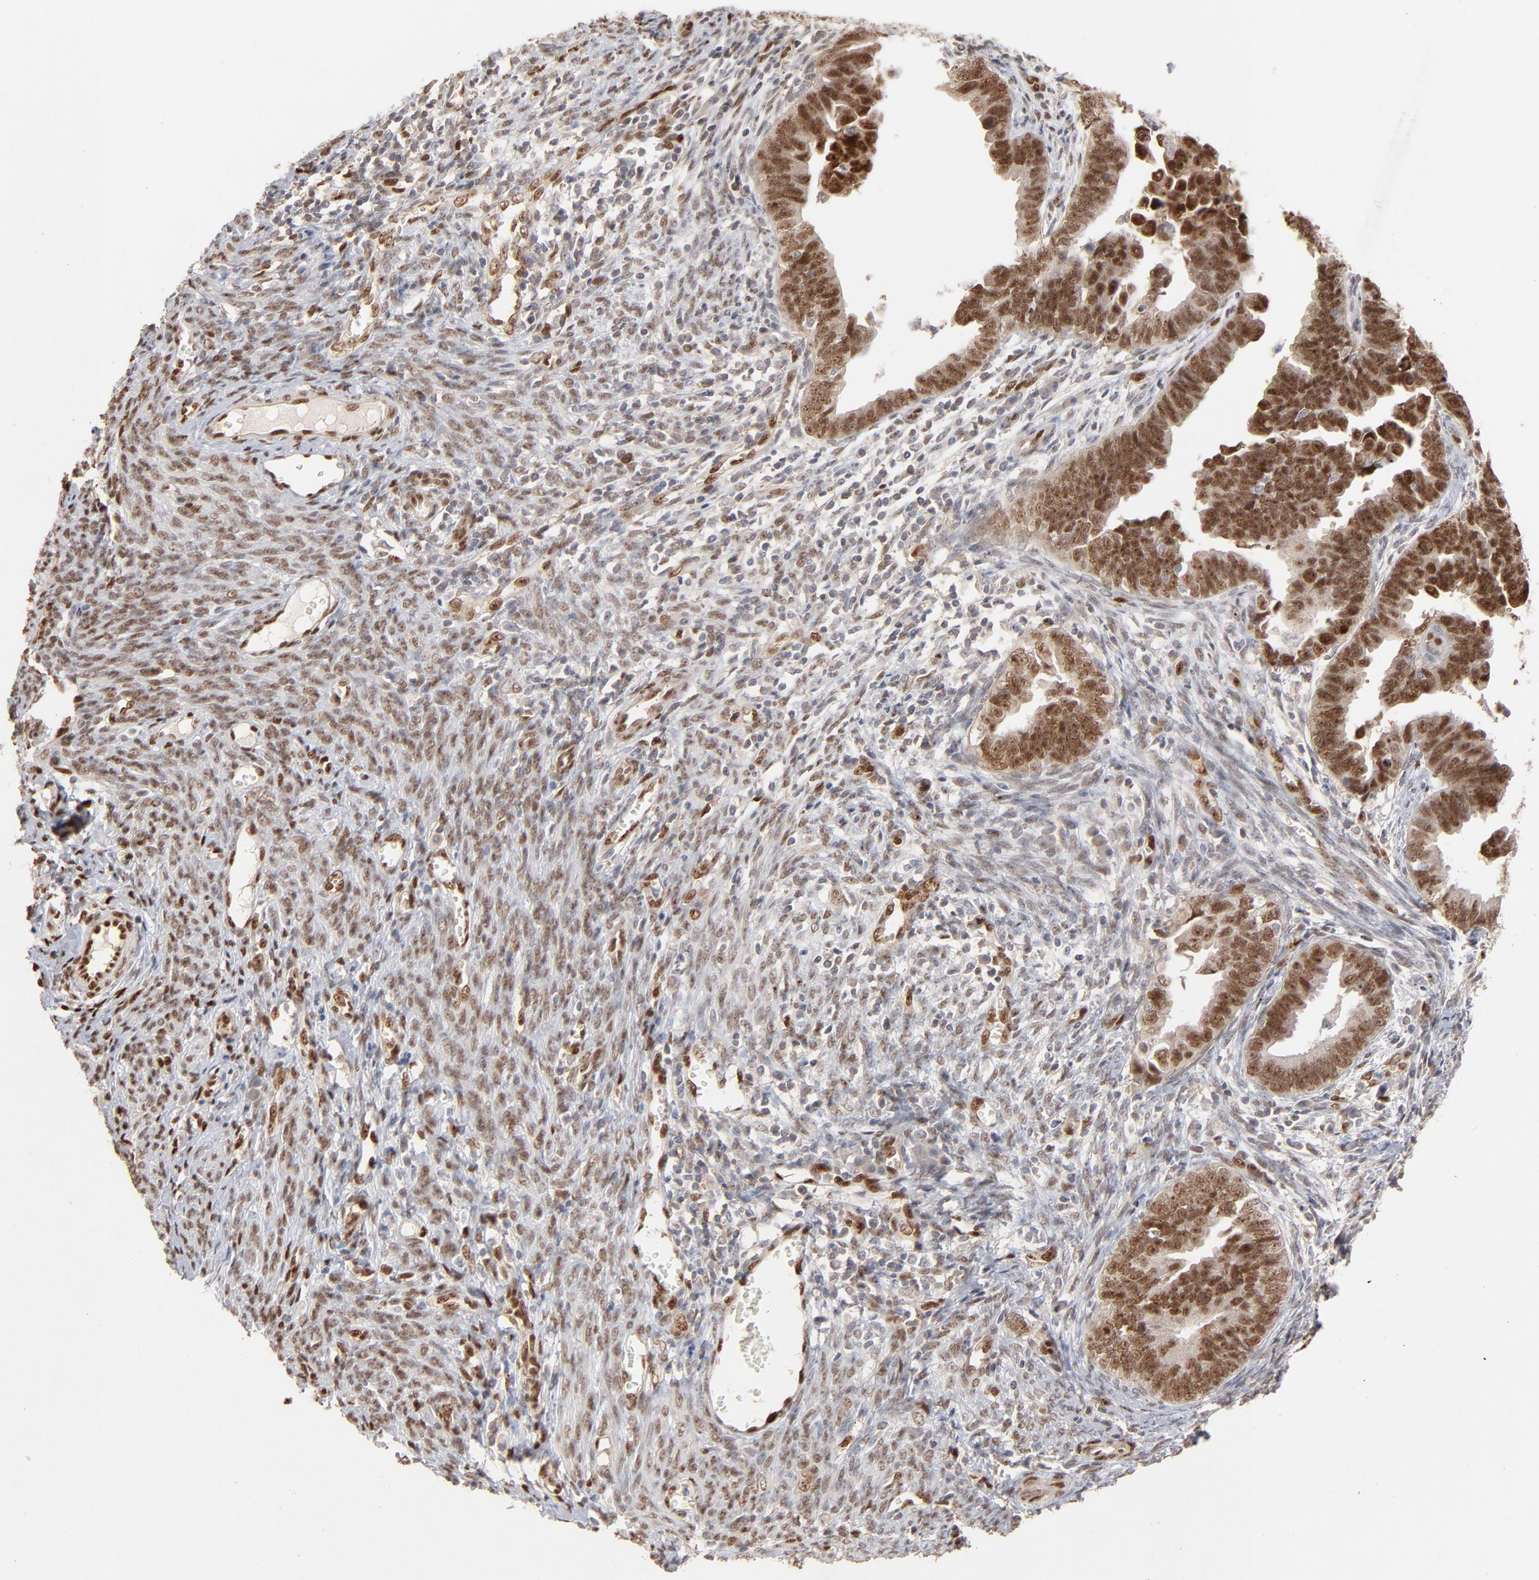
{"staining": {"intensity": "strong", "quantity": ">75%", "location": "nuclear"}, "tissue": "endometrial cancer", "cell_type": "Tumor cells", "image_type": "cancer", "snomed": [{"axis": "morphology", "description": "Adenocarcinoma, NOS"}, {"axis": "topography", "description": "Endometrium"}], "caption": "A brown stain shows strong nuclear positivity of a protein in human endometrial adenocarcinoma tumor cells. The staining was performed using DAB, with brown indicating positive protein expression. Nuclei are stained blue with hematoxylin.", "gene": "NFIB", "patient": {"sex": "female", "age": 75}}